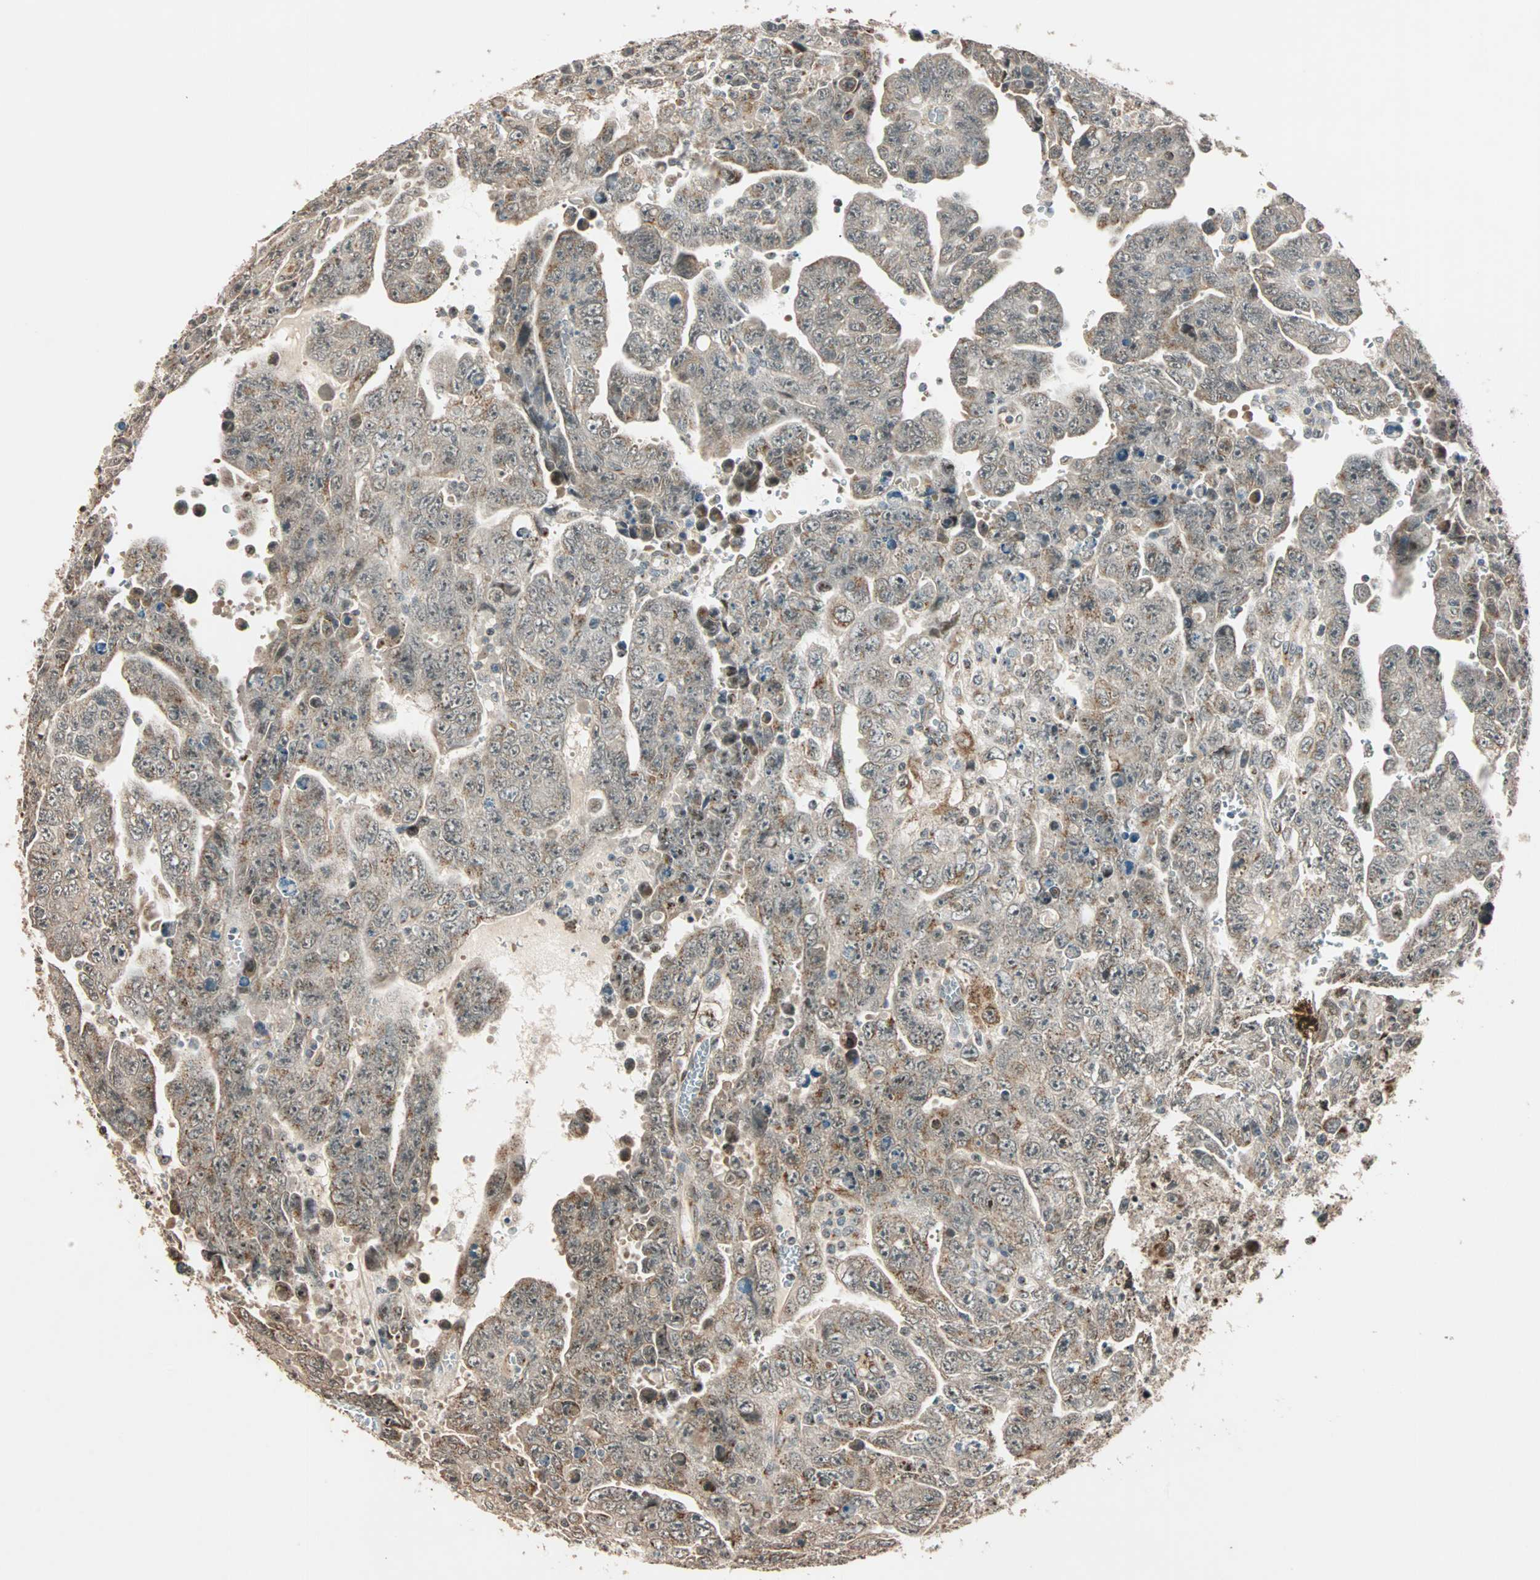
{"staining": {"intensity": "weak", "quantity": "<25%", "location": "cytoplasmic/membranous"}, "tissue": "testis cancer", "cell_type": "Tumor cells", "image_type": "cancer", "snomed": [{"axis": "morphology", "description": "Carcinoma, Embryonal, NOS"}, {"axis": "topography", "description": "Testis"}], "caption": "Immunohistochemical staining of human embryonal carcinoma (testis) reveals no significant positivity in tumor cells.", "gene": "PRDM2", "patient": {"sex": "male", "age": 28}}